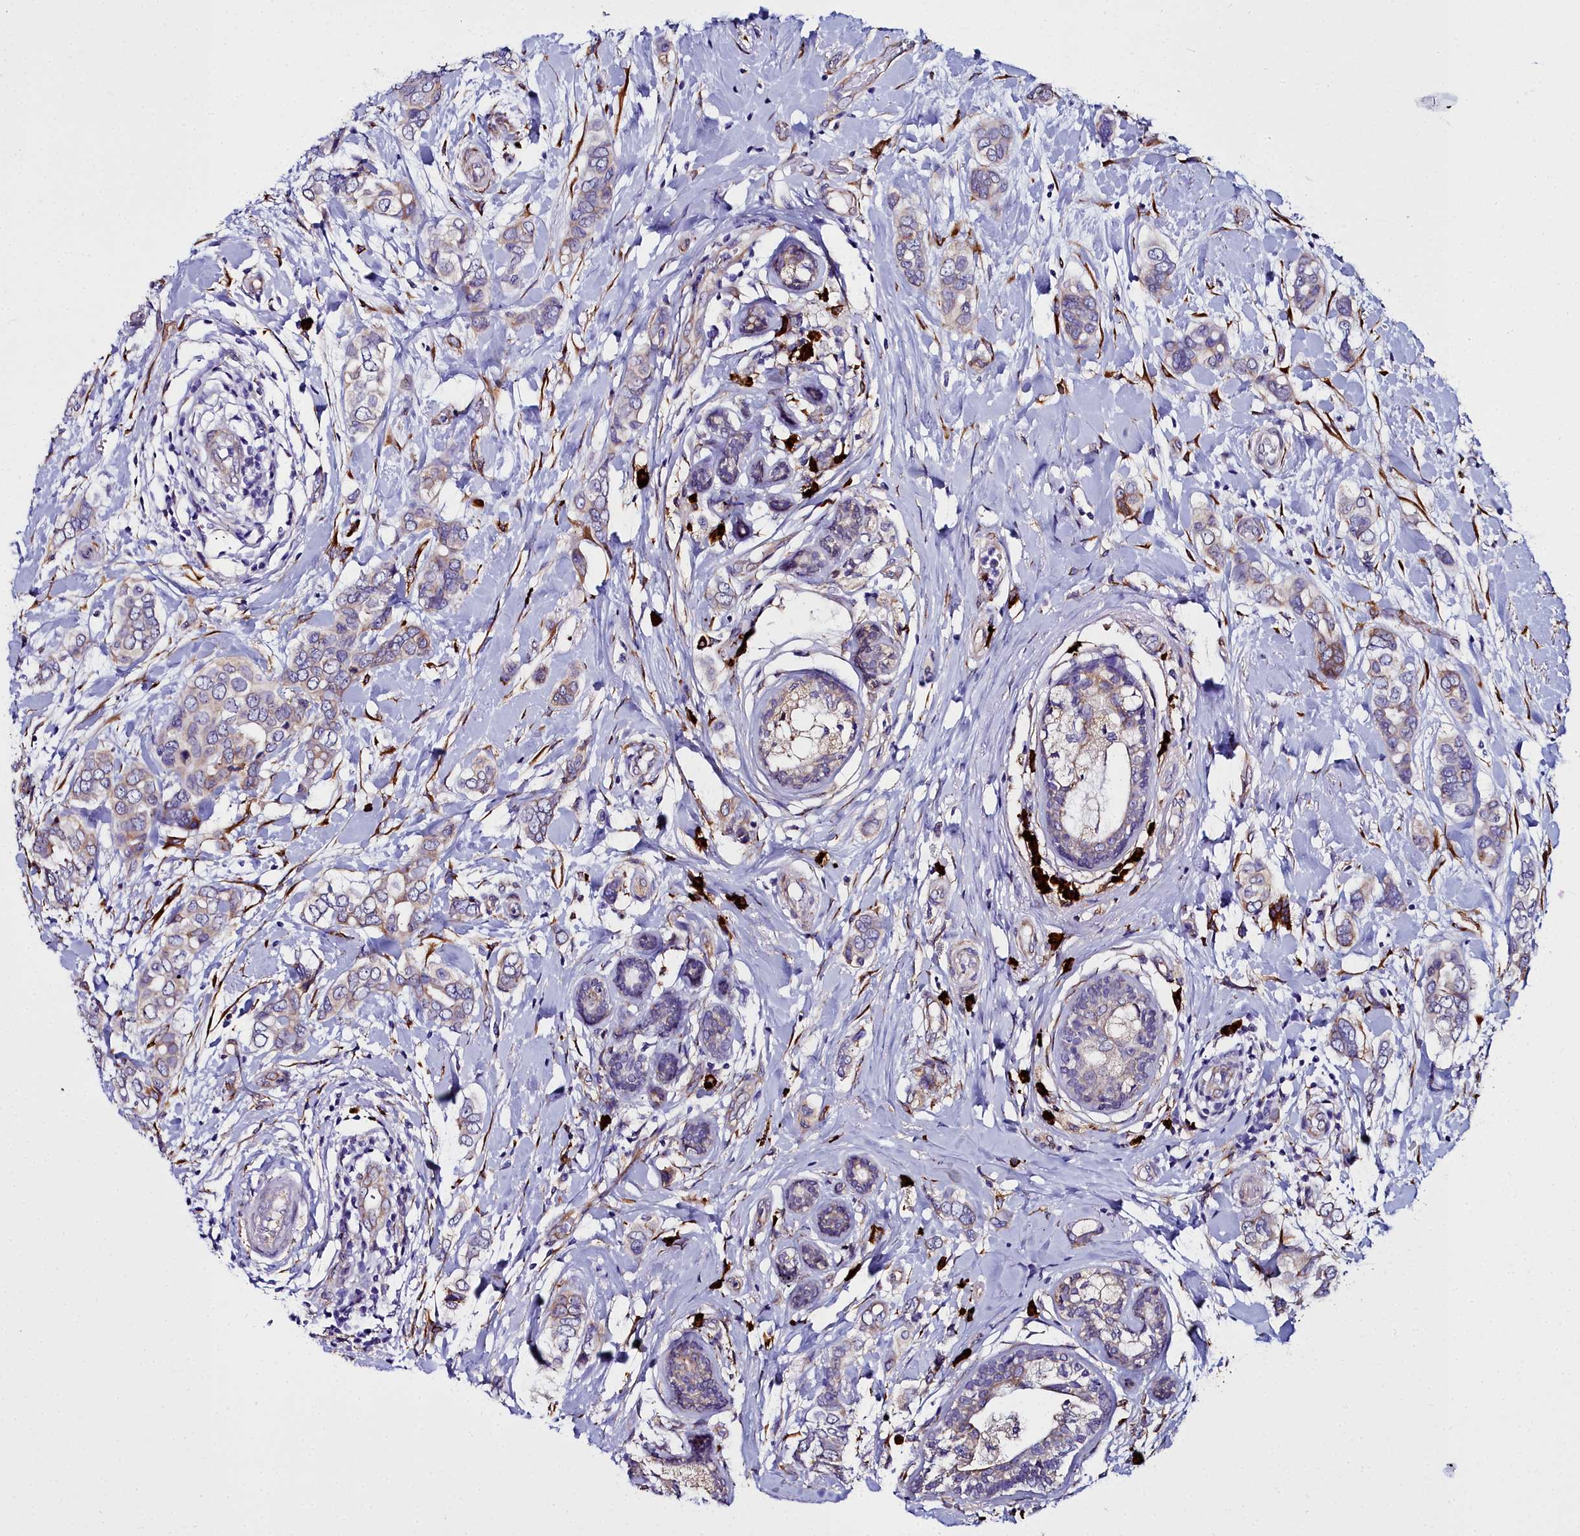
{"staining": {"intensity": "moderate", "quantity": "25%-75%", "location": "cytoplasmic/membranous"}, "tissue": "breast cancer", "cell_type": "Tumor cells", "image_type": "cancer", "snomed": [{"axis": "morphology", "description": "Lobular carcinoma"}, {"axis": "topography", "description": "Breast"}], "caption": "Immunohistochemical staining of human breast lobular carcinoma demonstrates medium levels of moderate cytoplasmic/membranous protein expression in approximately 25%-75% of tumor cells. The protein of interest is stained brown, and the nuclei are stained in blue (DAB IHC with brightfield microscopy, high magnification).", "gene": "TXNDC5", "patient": {"sex": "female", "age": 51}}